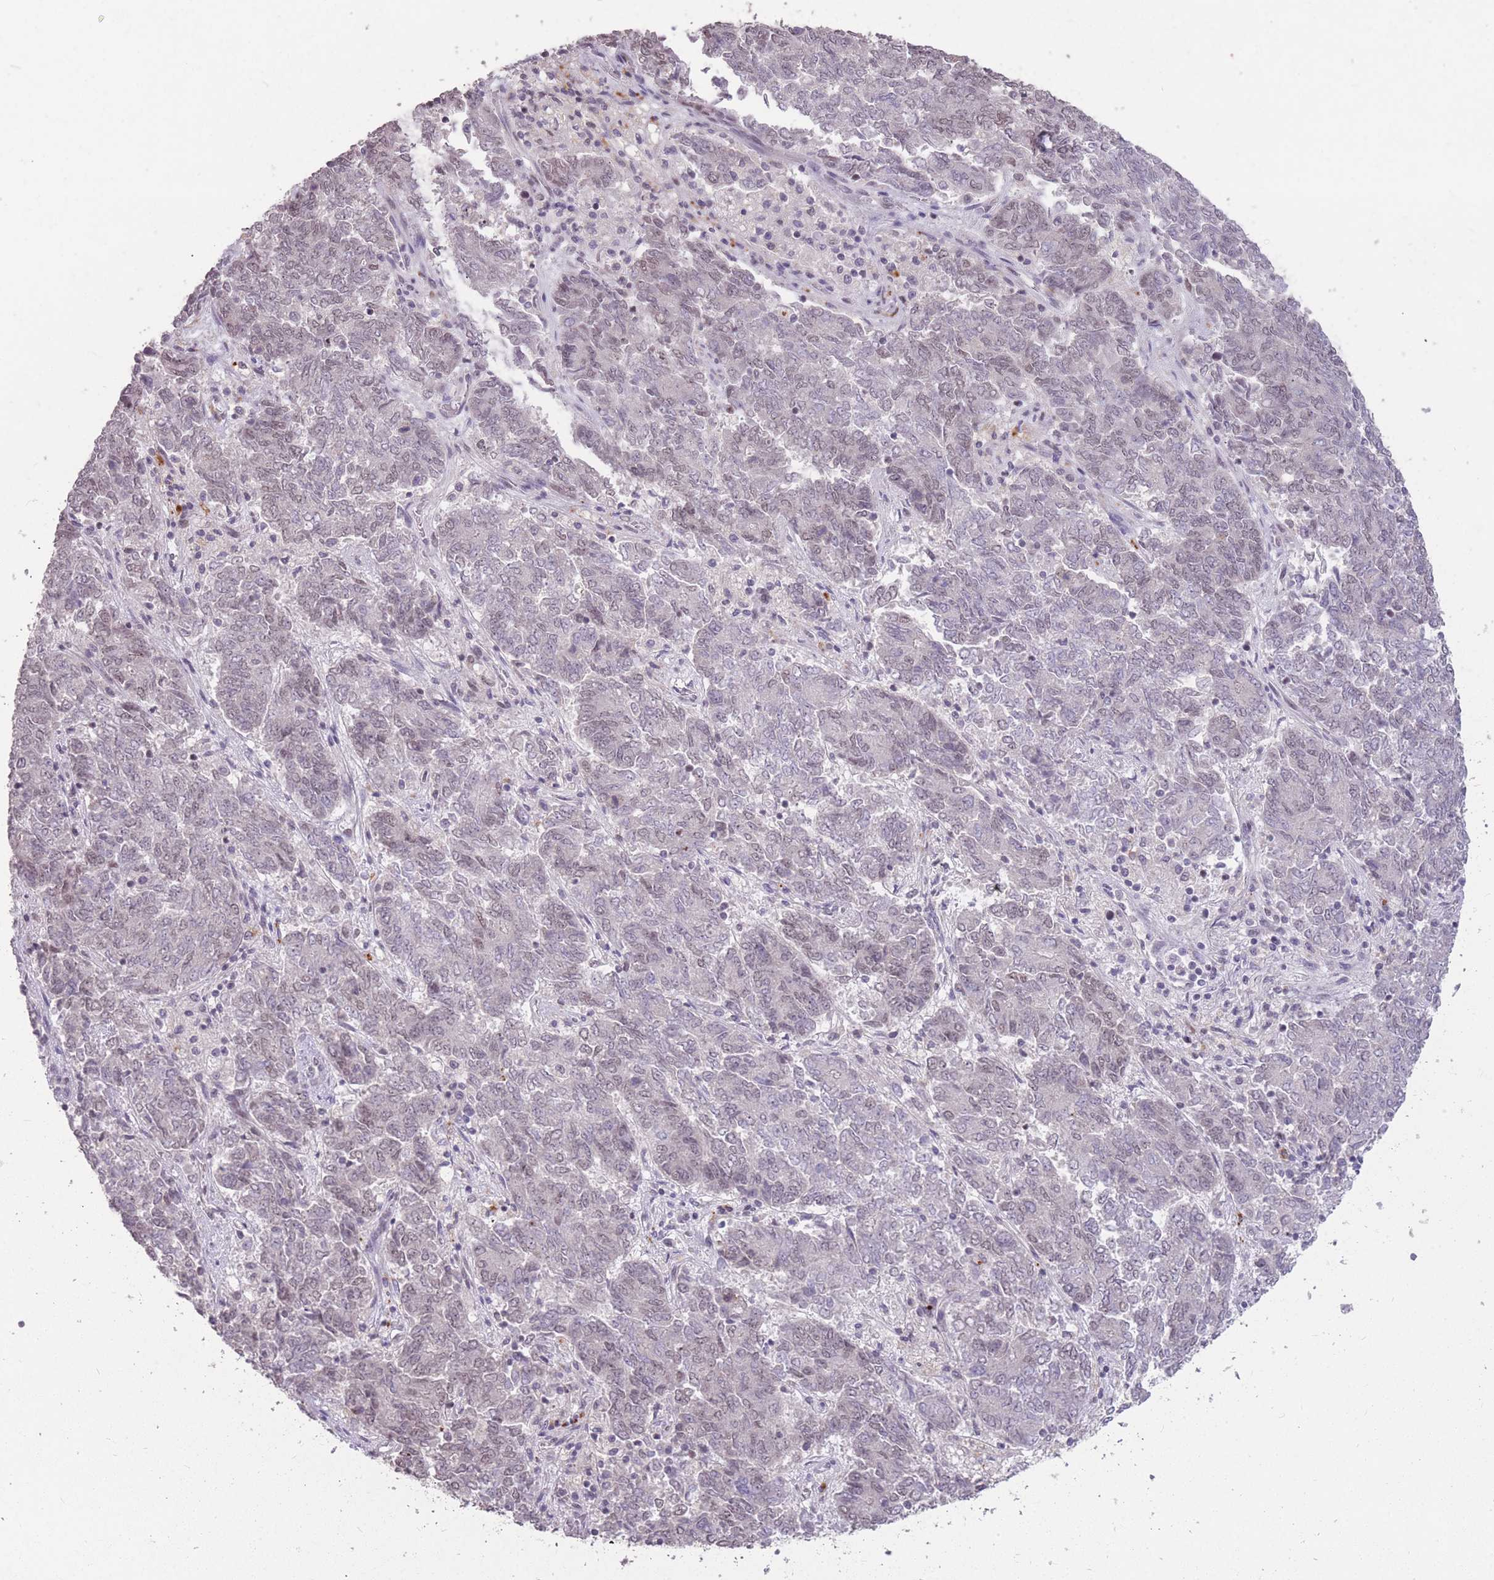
{"staining": {"intensity": "weak", "quantity": "<25%", "location": "nuclear"}, "tissue": "endometrial cancer", "cell_type": "Tumor cells", "image_type": "cancer", "snomed": [{"axis": "morphology", "description": "Adenocarcinoma, NOS"}, {"axis": "topography", "description": "Endometrium"}], "caption": "Image shows no protein expression in tumor cells of adenocarcinoma (endometrial) tissue.", "gene": "HNRNPUL1", "patient": {"sex": "female", "age": 80}}